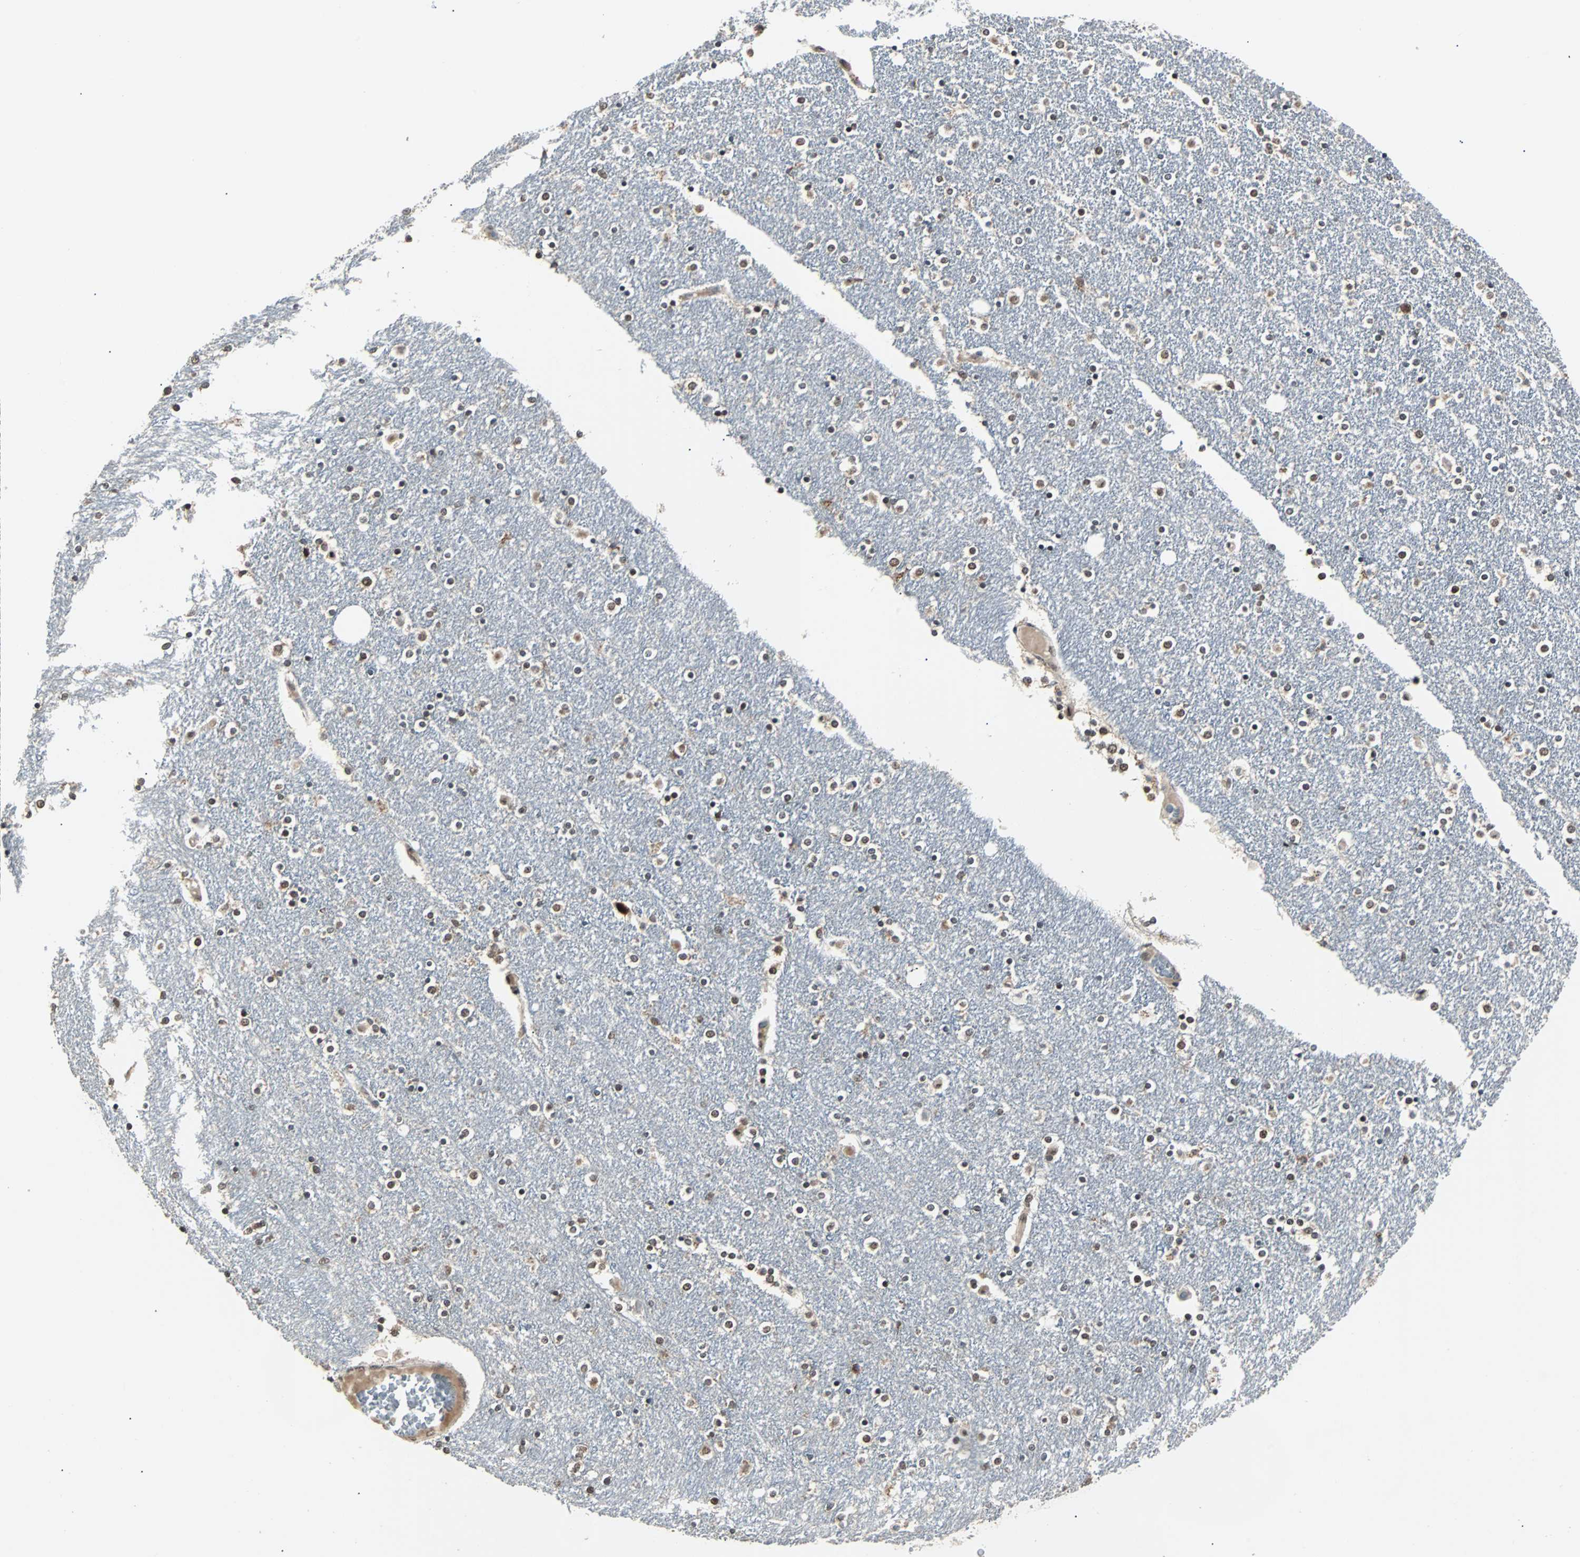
{"staining": {"intensity": "moderate", "quantity": ">75%", "location": "nuclear"}, "tissue": "caudate", "cell_type": "Glial cells", "image_type": "normal", "snomed": [{"axis": "morphology", "description": "Normal tissue, NOS"}, {"axis": "topography", "description": "Lateral ventricle wall"}], "caption": "This image reveals immunohistochemistry staining of unremarkable human caudate, with medium moderate nuclear positivity in about >75% of glial cells.", "gene": "TERF2IP", "patient": {"sex": "female", "age": 54}}